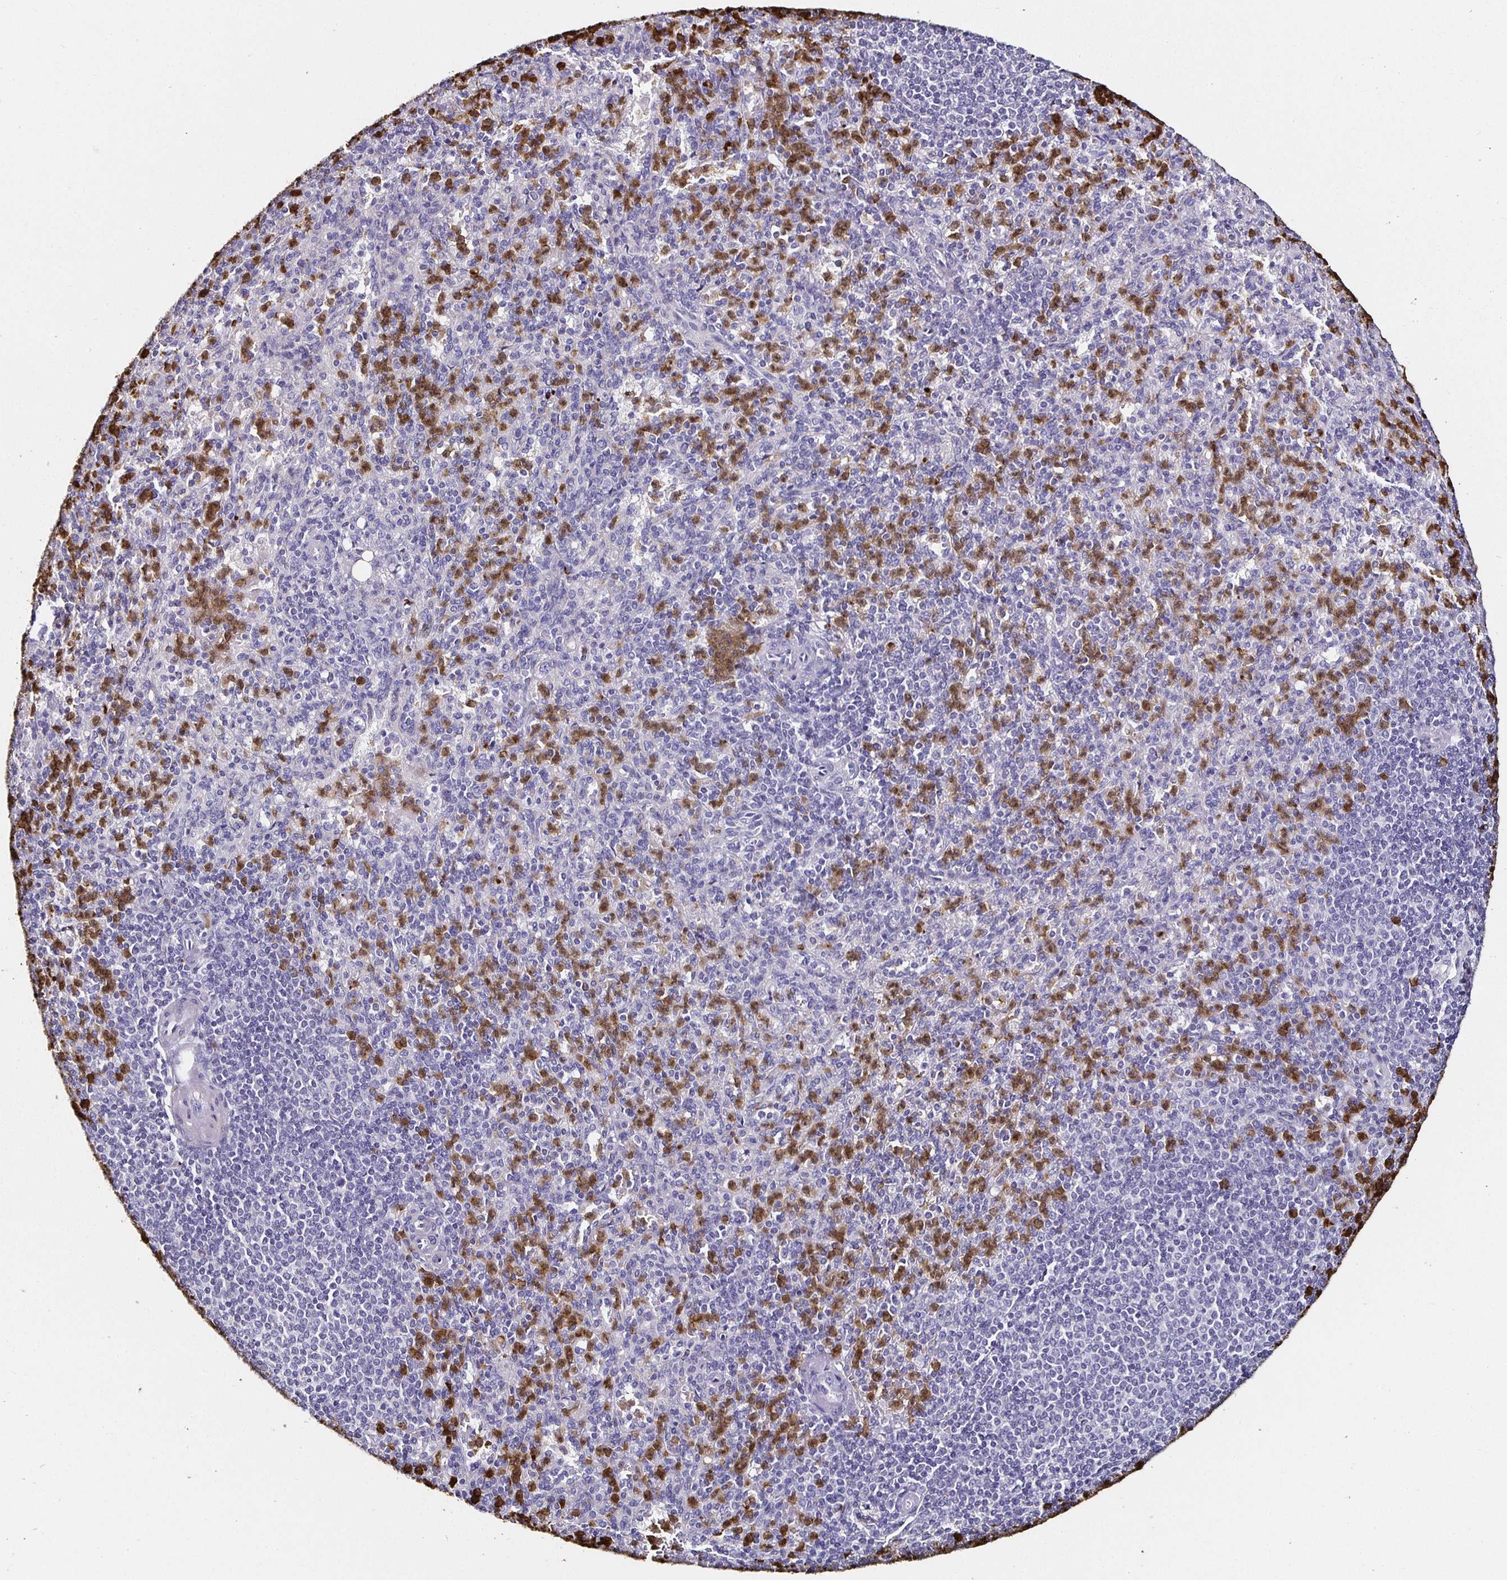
{"staining": {"intensity": "moderate", "quantity": "25%-75%", "location": "cytoplasmic/membranous"}, "tissue": "spleen", "cell_type": "Cells in red pulp", "image_type": "normal", "snomed": [{"axis": "morphology", "description": "Normal tissue, NOS"}, {"axis": "topography", "description": "Spleen"}], "caption": "Protein positivity by immunohistochemistry (IHC) displays moderate cytoplasmic/membranous positivity in approximately 25%-75% of cells in red pulp in benign spleen.", "gene": "TLR4", "patient": {"sex": "female", "age": 74}}